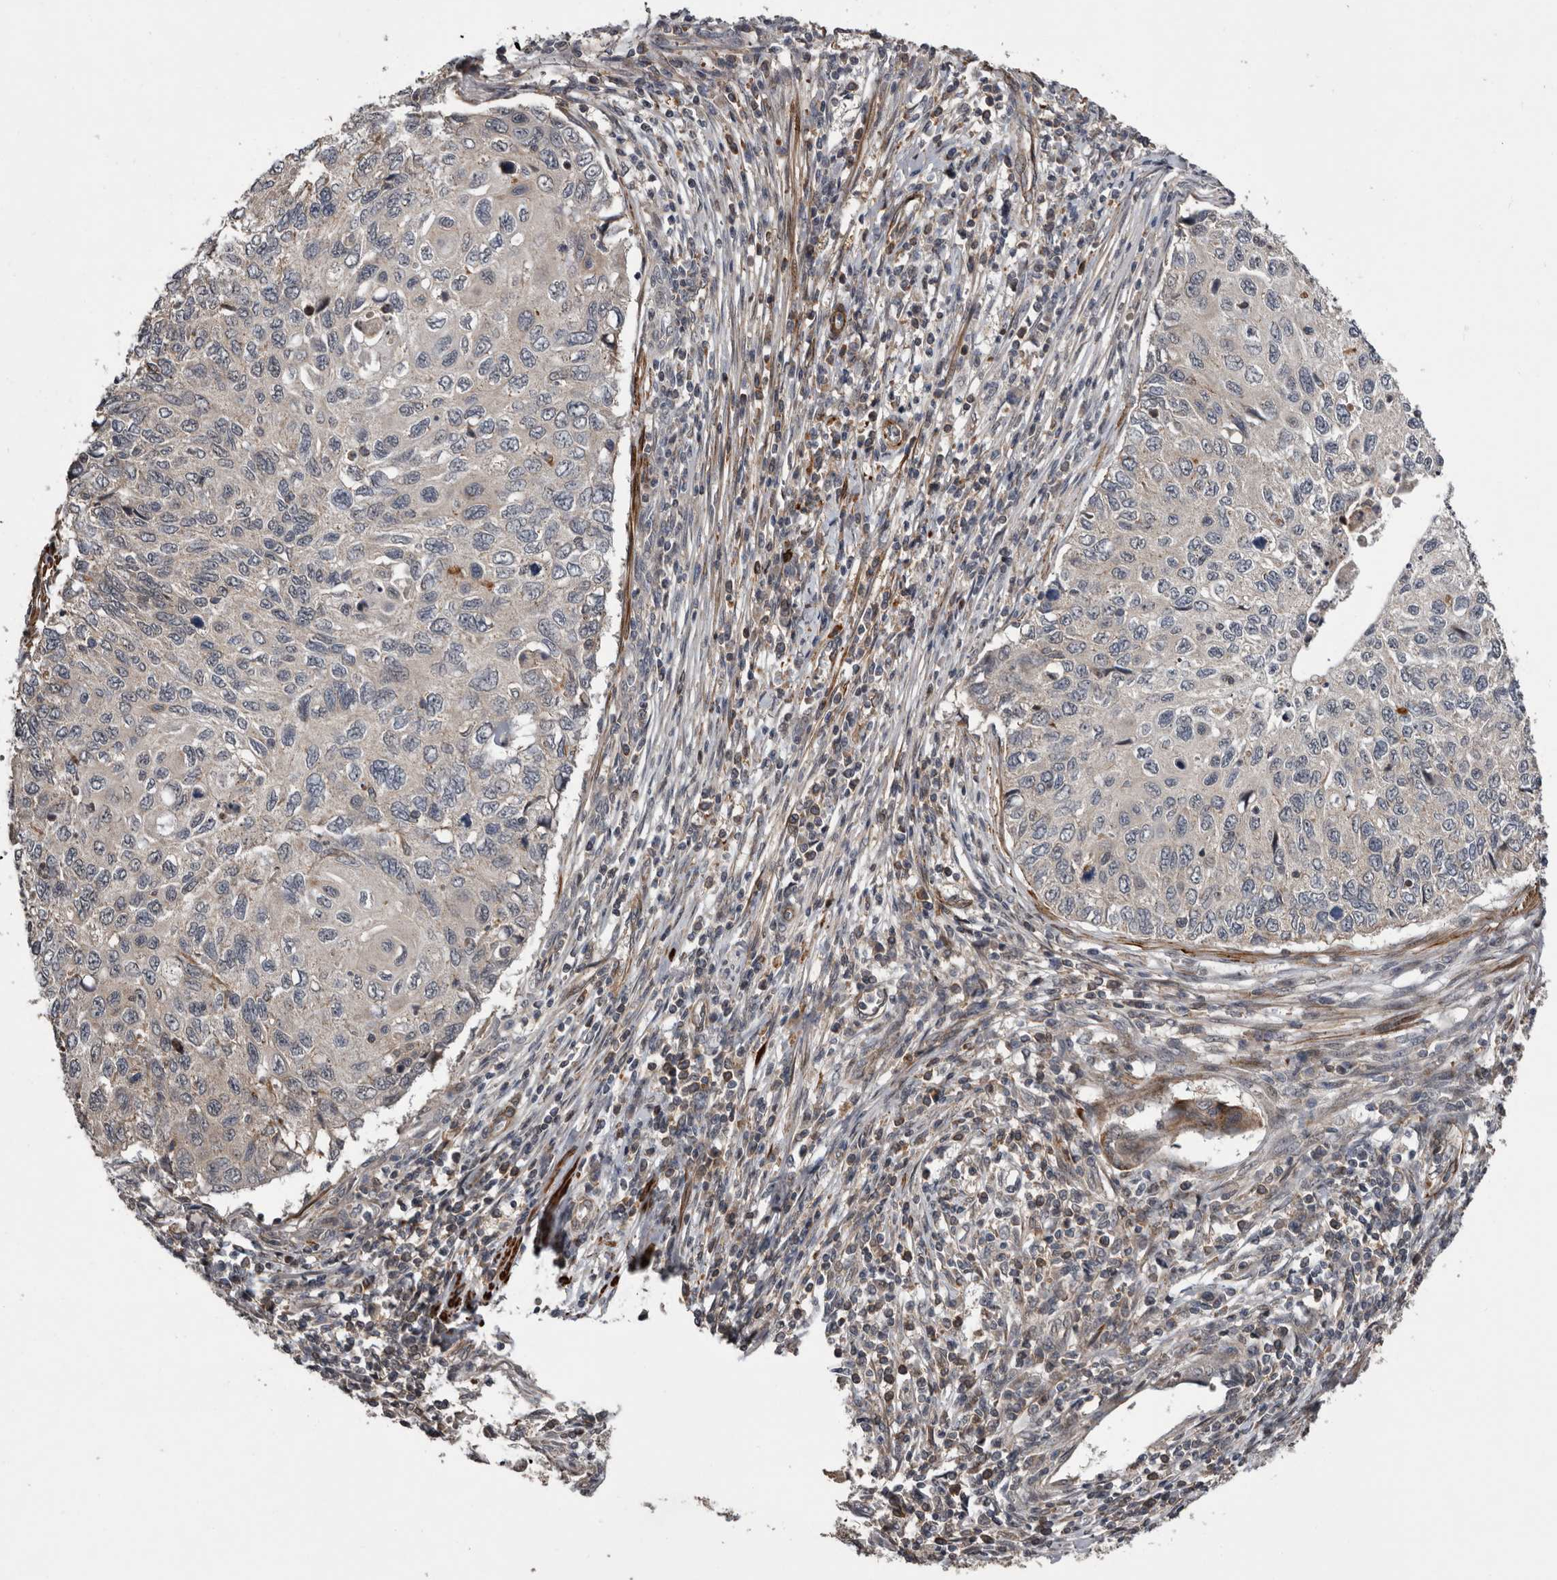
{"staining": {"intensity": "negative", "quantity": "none", "location": "none"}, "tissue": "cervical cancer", "cell_type": "Tumor cells", "image_type": "cancer", "snomed": [{"axis": "morphology", "description": "Squamous cell carcinoma, NOS"}, {"axis": "topography", "description": "Cervix"}], "caption": "An immunohistochemistry micrograph of squamous cell carcinoma (cervical) is shown. There is no staining in tumor cells of squamous cell carcinoma (cervical). Nuclei are stained in blue.", "gene": "FGFR4", "patient": {"sex": "female", "age": 70}}